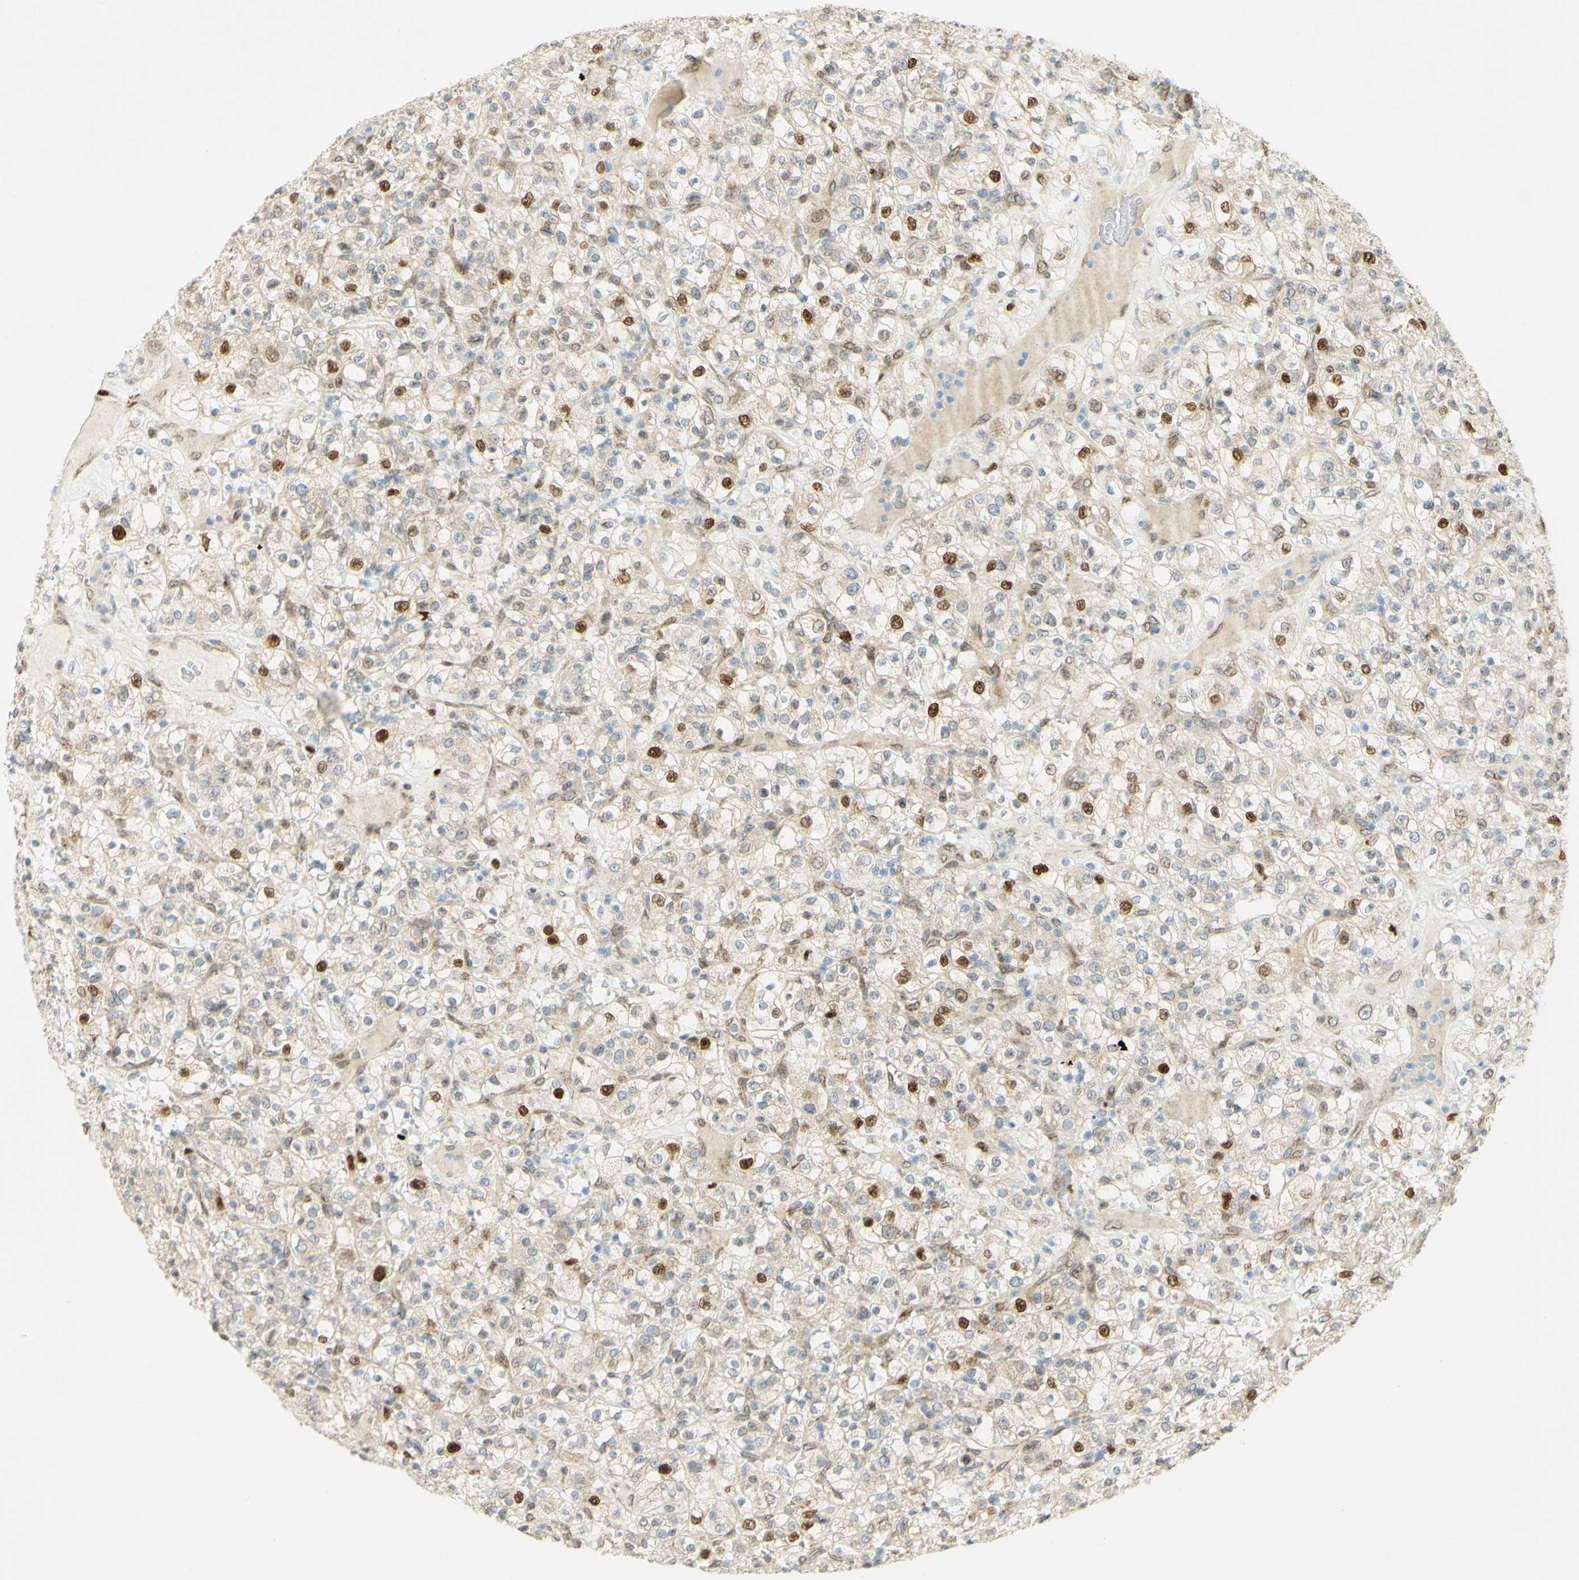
{"staining": {"intensity": "strong", "quantity": "<25%", "location": "nuclear"}, "tissue": "renal cancer", "cell_type": "Tumor cells", "image_type": "cancer", "snomed": [{"axis": "morphology", "description": "Normal tissue, NOS"}, {"axis": "morphology", "description": "Adenocarcinoma, NOS"}, {"axis": "topography", "description": "Kidney"}], "caption": "Tumor cells reveal strong nuclear expression in approximately <25% of cells in adenocarcinoma (renal).", "gene": "E2F1", "patient": {"sex": "female", "age": 72}}